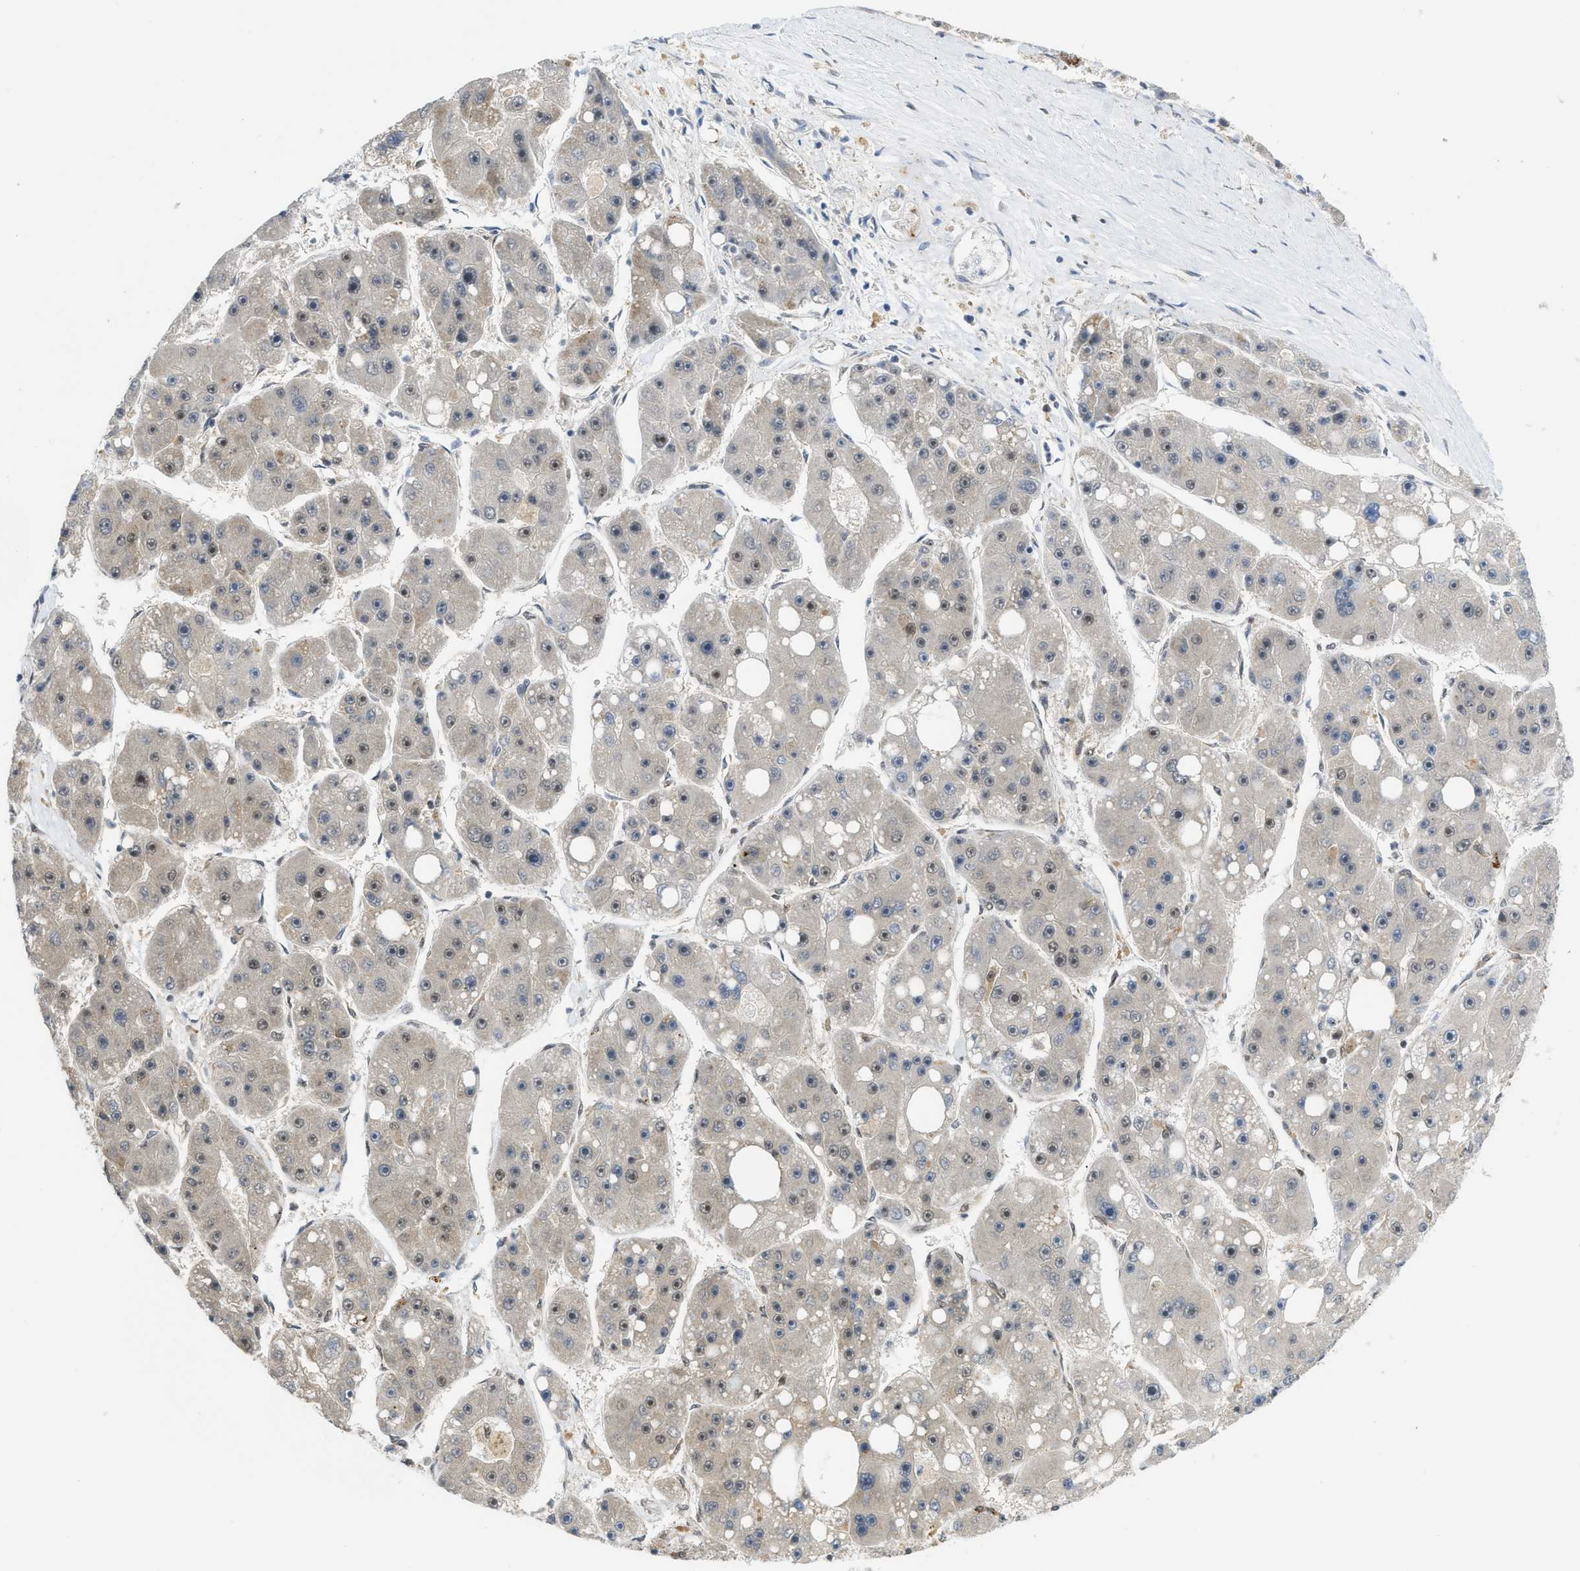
{"staining": {"intensity": "weak", "quantity": "25%-75%", "location": "nuclear"}, "tissue": "liver cancer", "cell_type": "Tumor cells", "image_type": "cancer", "snomed": [{"axis": "morphology", "description": "Carcinoma, Hepatocellular, NOS"}, {"axis": "topography", "description": "Liver"}], "caption": "Protein analysis of liver cancer tissue exhibits weak nuclear staining in about 25%-75% of tumor cells.", "gene": "TACC1", "patient": {"sex": "female", "age": 61}}